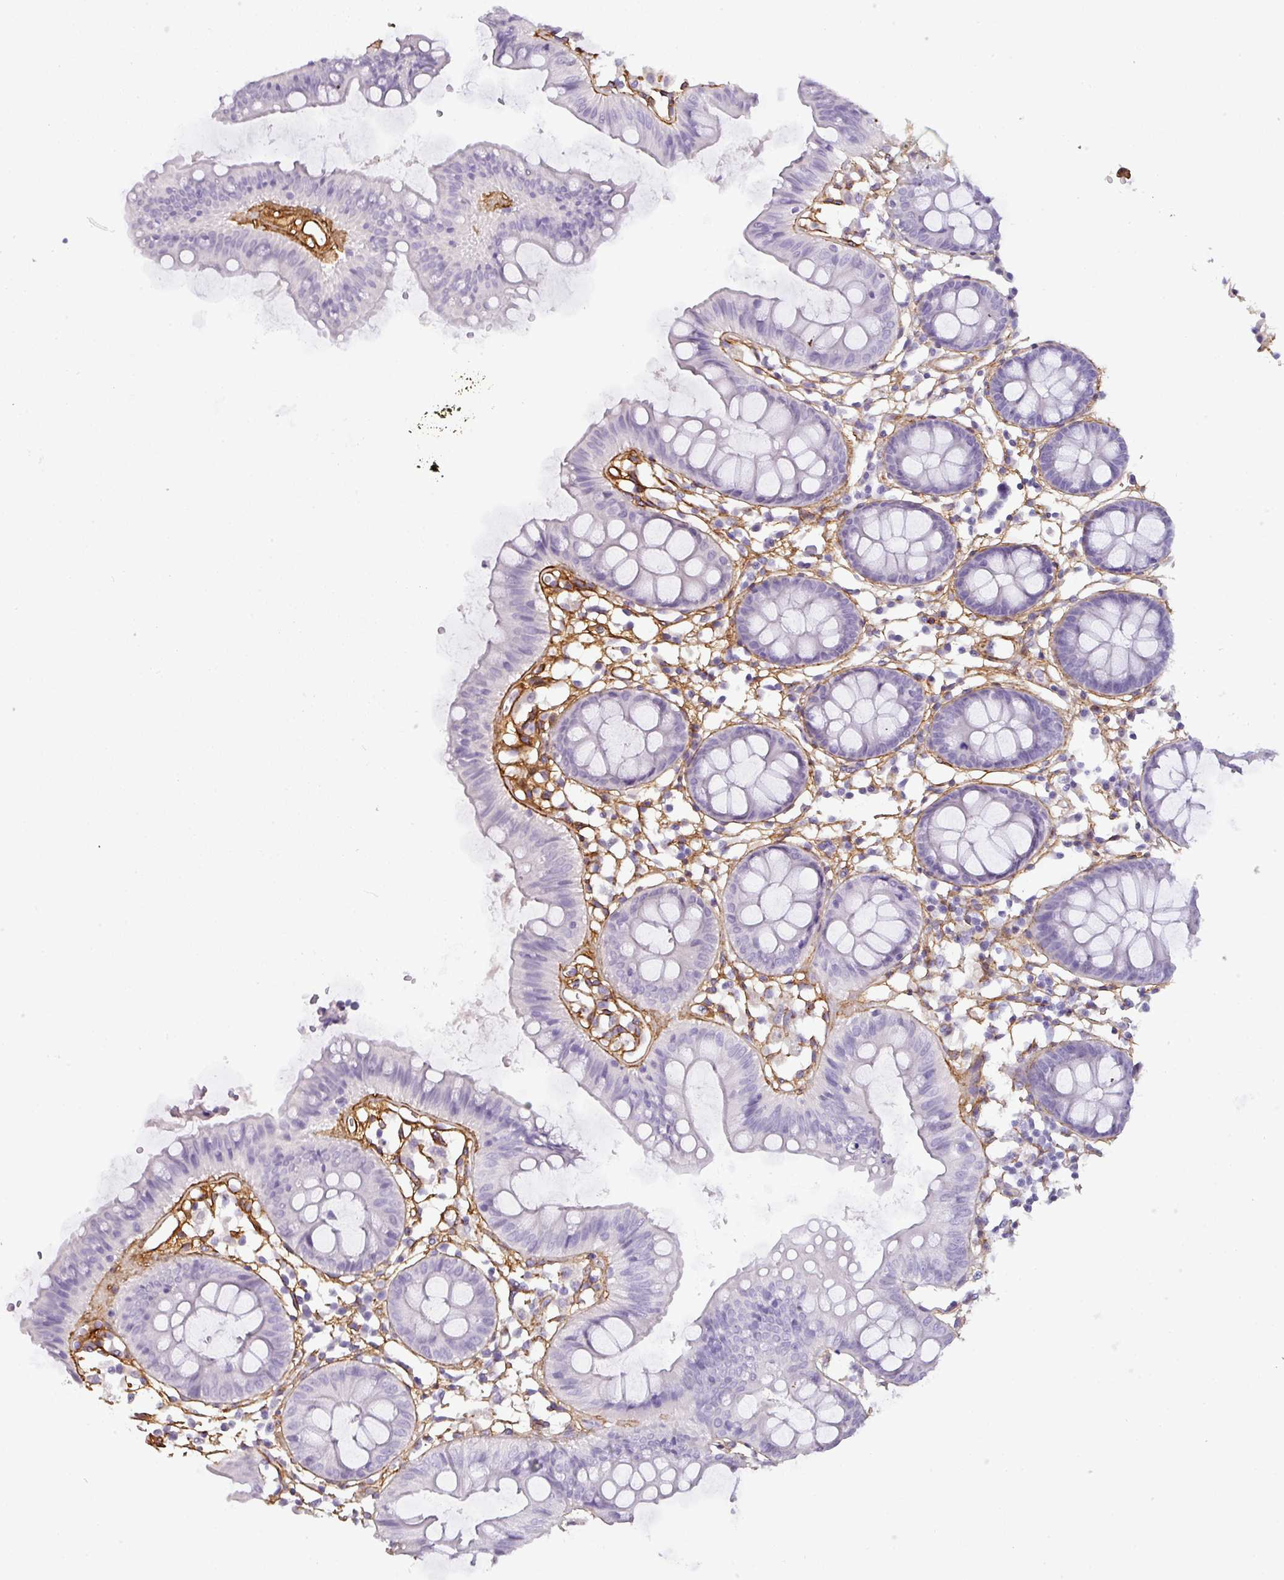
{"staining": {"intensity": "negative", "quantity": "none", "location": "none"}, "tissue": "colon", "cell_type": "Endothelial cells", "image_type": "normal", "snomed": [{"axis": "morphology", "description": "Normal tissue, NOS"}, {"axis": "topography", "description": "Colon"}], "caption": "Photomicrograph shows no significant protein staining in endothelial cells of benign colon.", "gene": "PARD6G", "patient": {"sex": "female", "age": 84}}